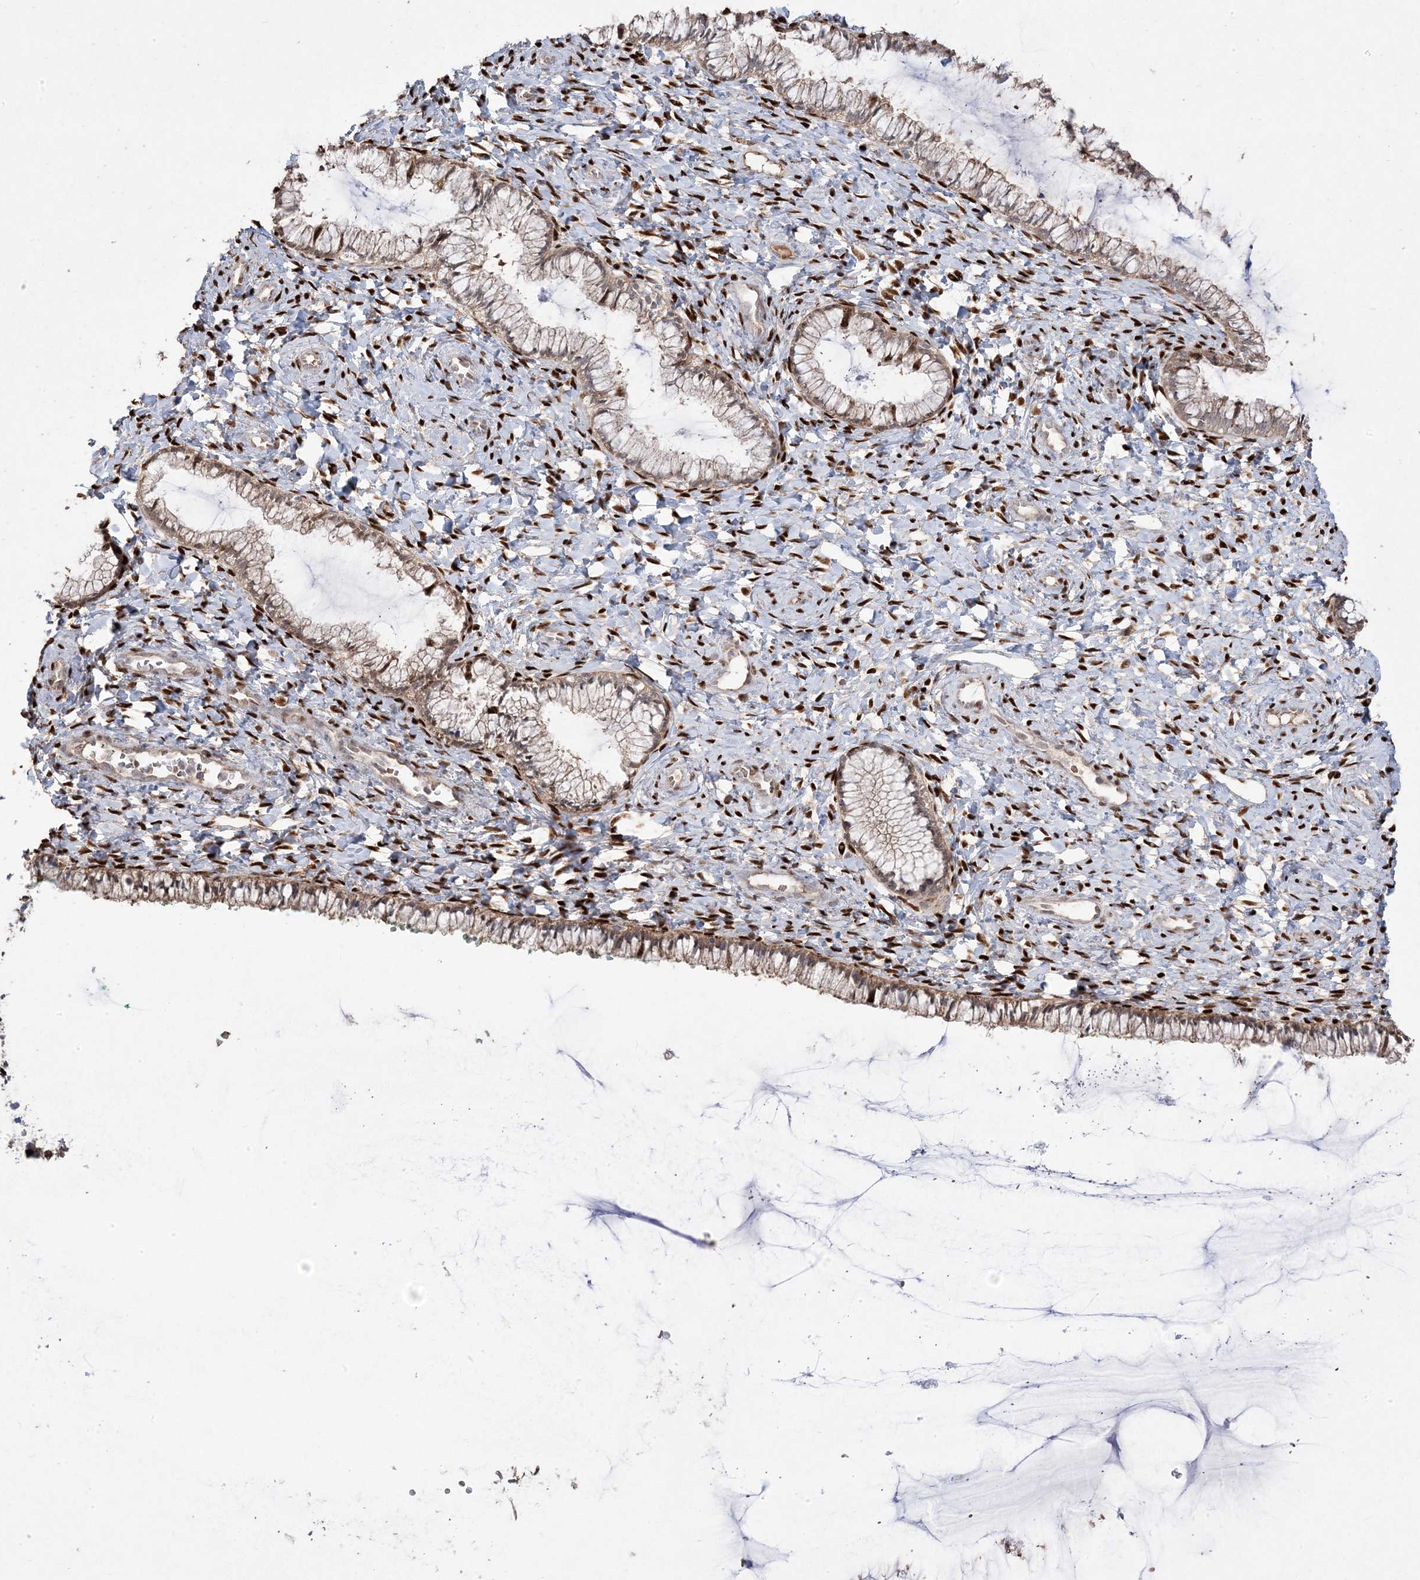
{"staining": {"intensity": "moderate", "quantity": ">75%", "location": "cytoplasmic/membranous"}, "tissue": "cervix", "cell_type": "Glandular cells", "image_type": "normal", "snomed": [{"axis": "morphology", "description": "Normal tissue, NOS"}, {"axis": "morphology", "description": "Adenocarcinoma, NOS"}, {"axis": "topography", "description": "Cervix"}], "caption": "Cervix stained with DAB immunohistochemistry shows medium levels of moderate cytoplasmic/membranous positivity in about >75% of glandular cells.", "gene": "PPOX", "patient": {"sex": "female", "age": 29}}